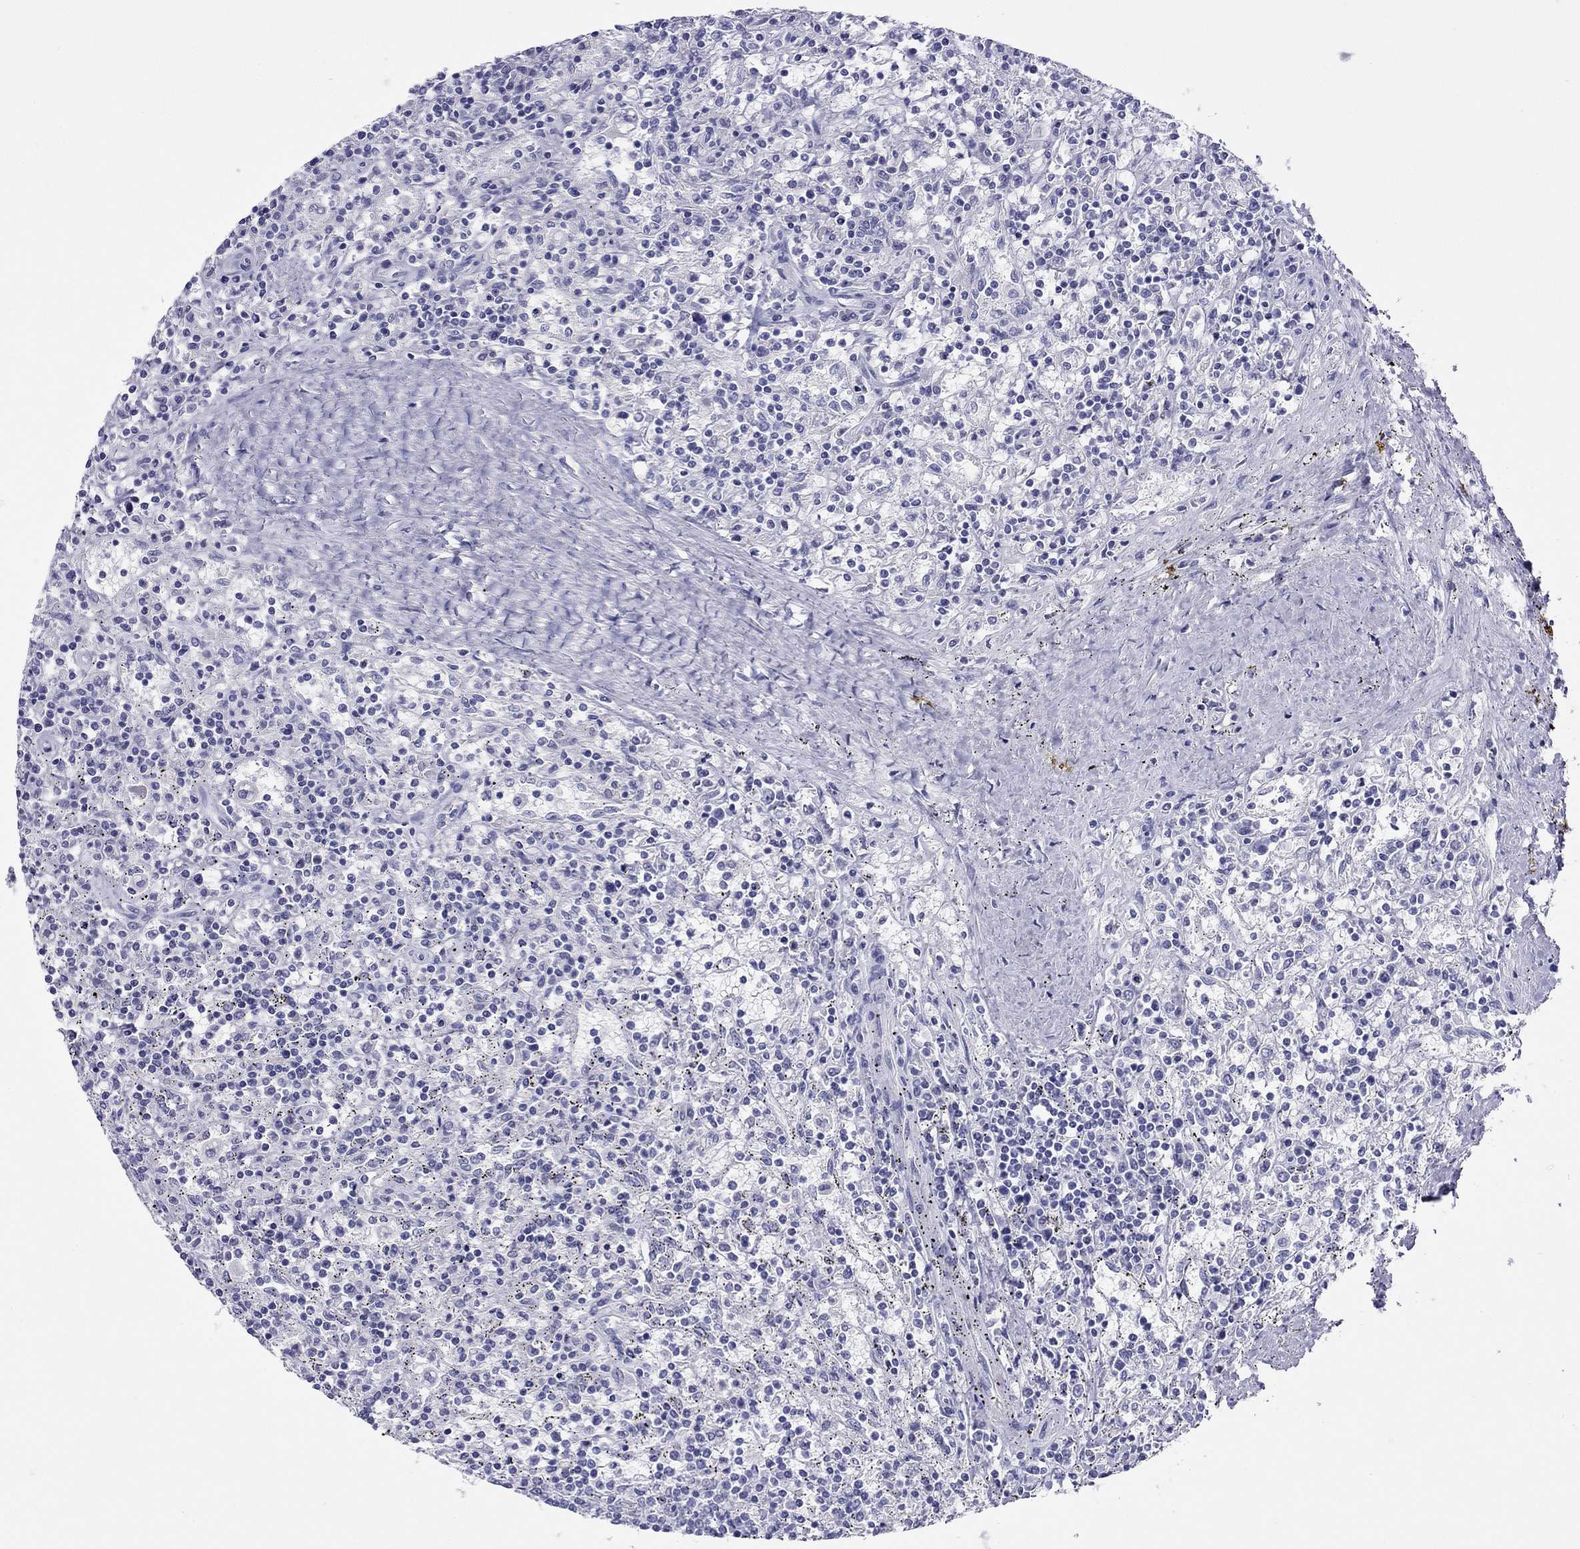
{"staining": {"intensity": "negative", "quantity": "none", "location": "none"}, "tissue": "lymphoma", "cell_type": "Tumor cells", "image_type": "cancer", "snomed": [{"axis": "morphology", "description": "Malignant lymphoma, non-Hodgkin's type, Low grade"}, {"axis": "topography", "description": "Spleen"}], "caption": "DAB (3,3'-diaminobenzidine) immunohistochemical staining of malignant lymphoma, non-Hodgkin's type (low-grade) reveals no significant staining in tumor cells.", "gene": "MYMX", "patient": {"sex": "male", "age": 62}}